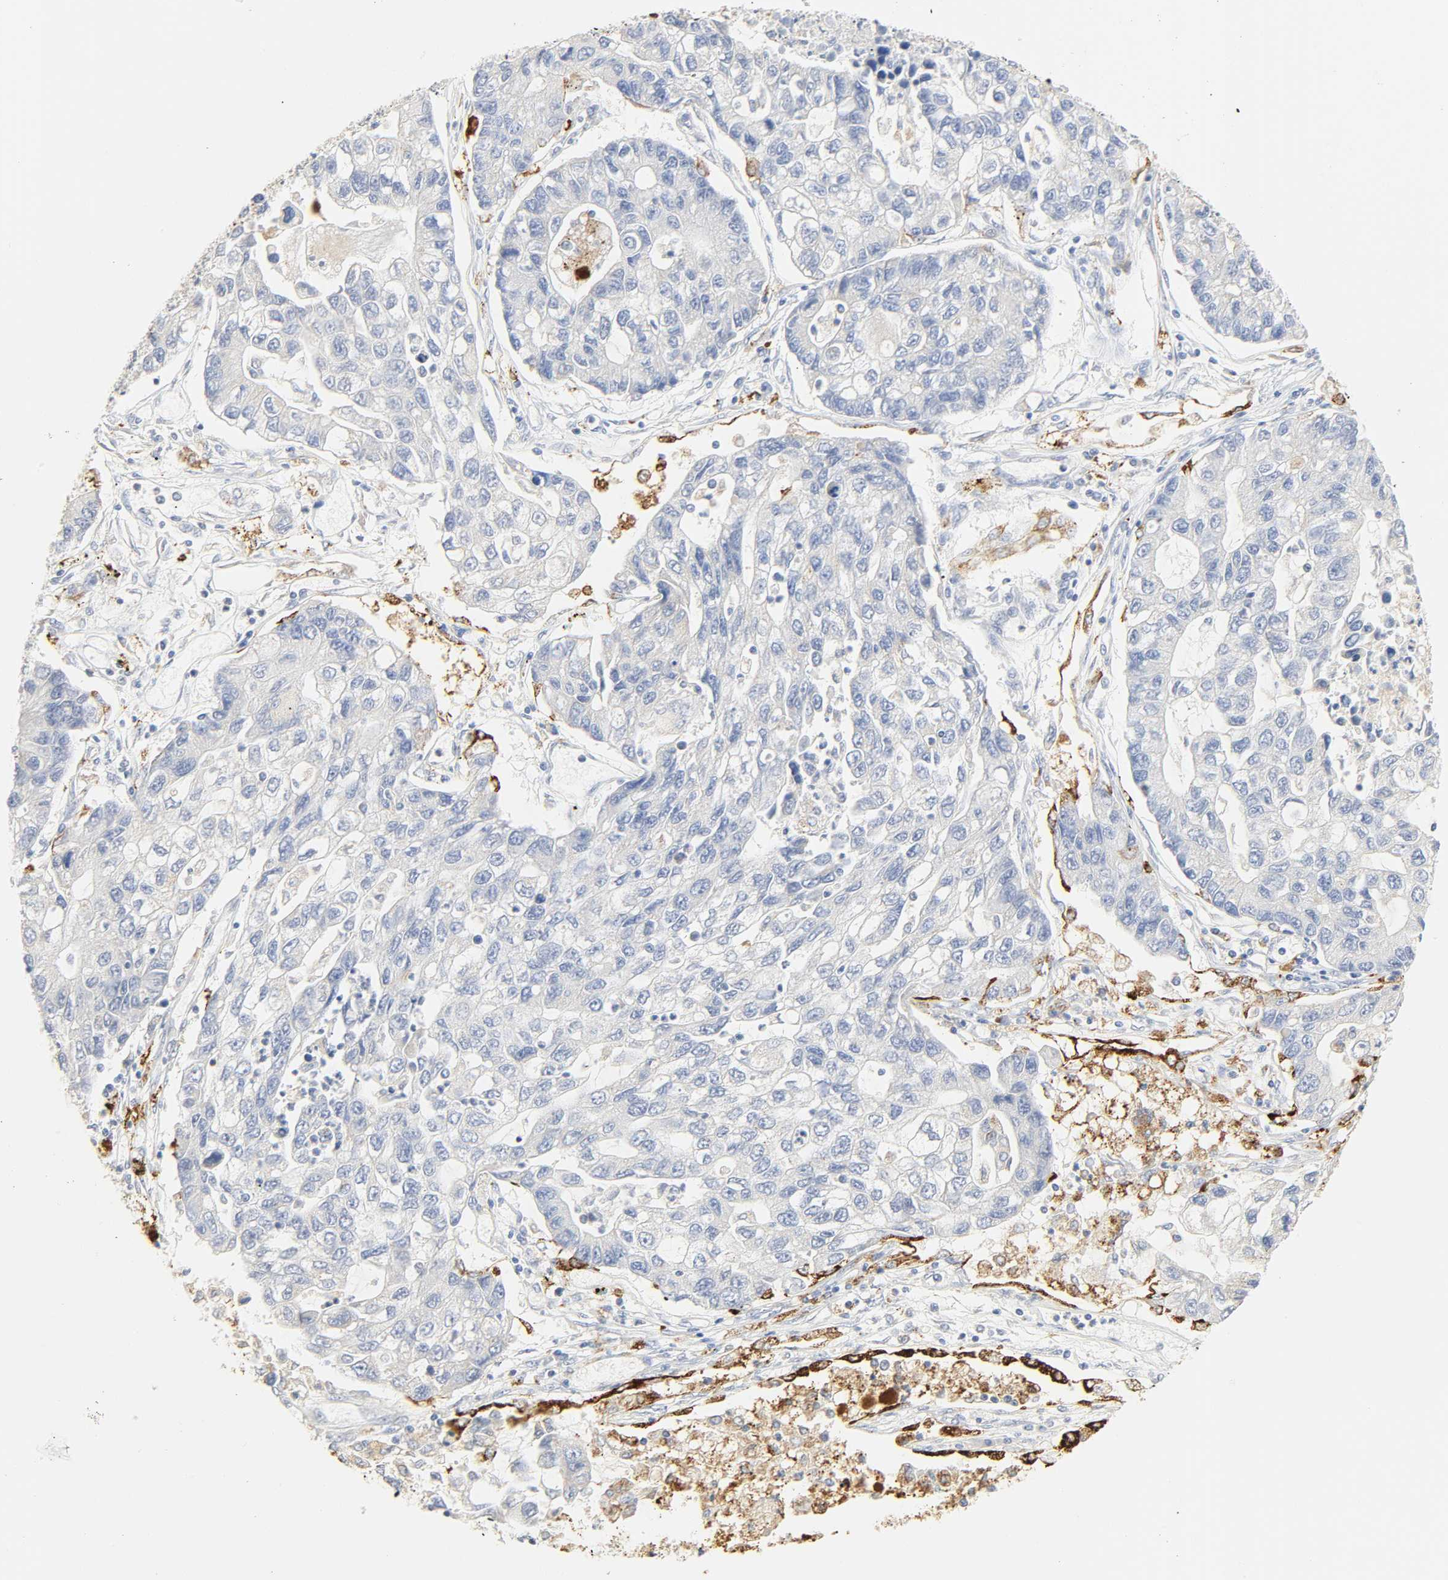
{"staining": {"intensity": "negative", "quantity": "none", "location": "none"}, "tissue": "lung cancer", "cell_type": "Tumor cells", "image_type": "cancer", "snomed": [{"axis": "morphology", "description": "Adenocarcinoma, NOS"}, {"axis": "topography", "description": "Lung"}], "caption": "High power microscopy micrograph of an IHC histopathology image of adenocarcinoma (lung), revealing no significant expression in tumor cells.", "gene": "CAMK2A", "patient": {"sex": "female", "age": 51}}